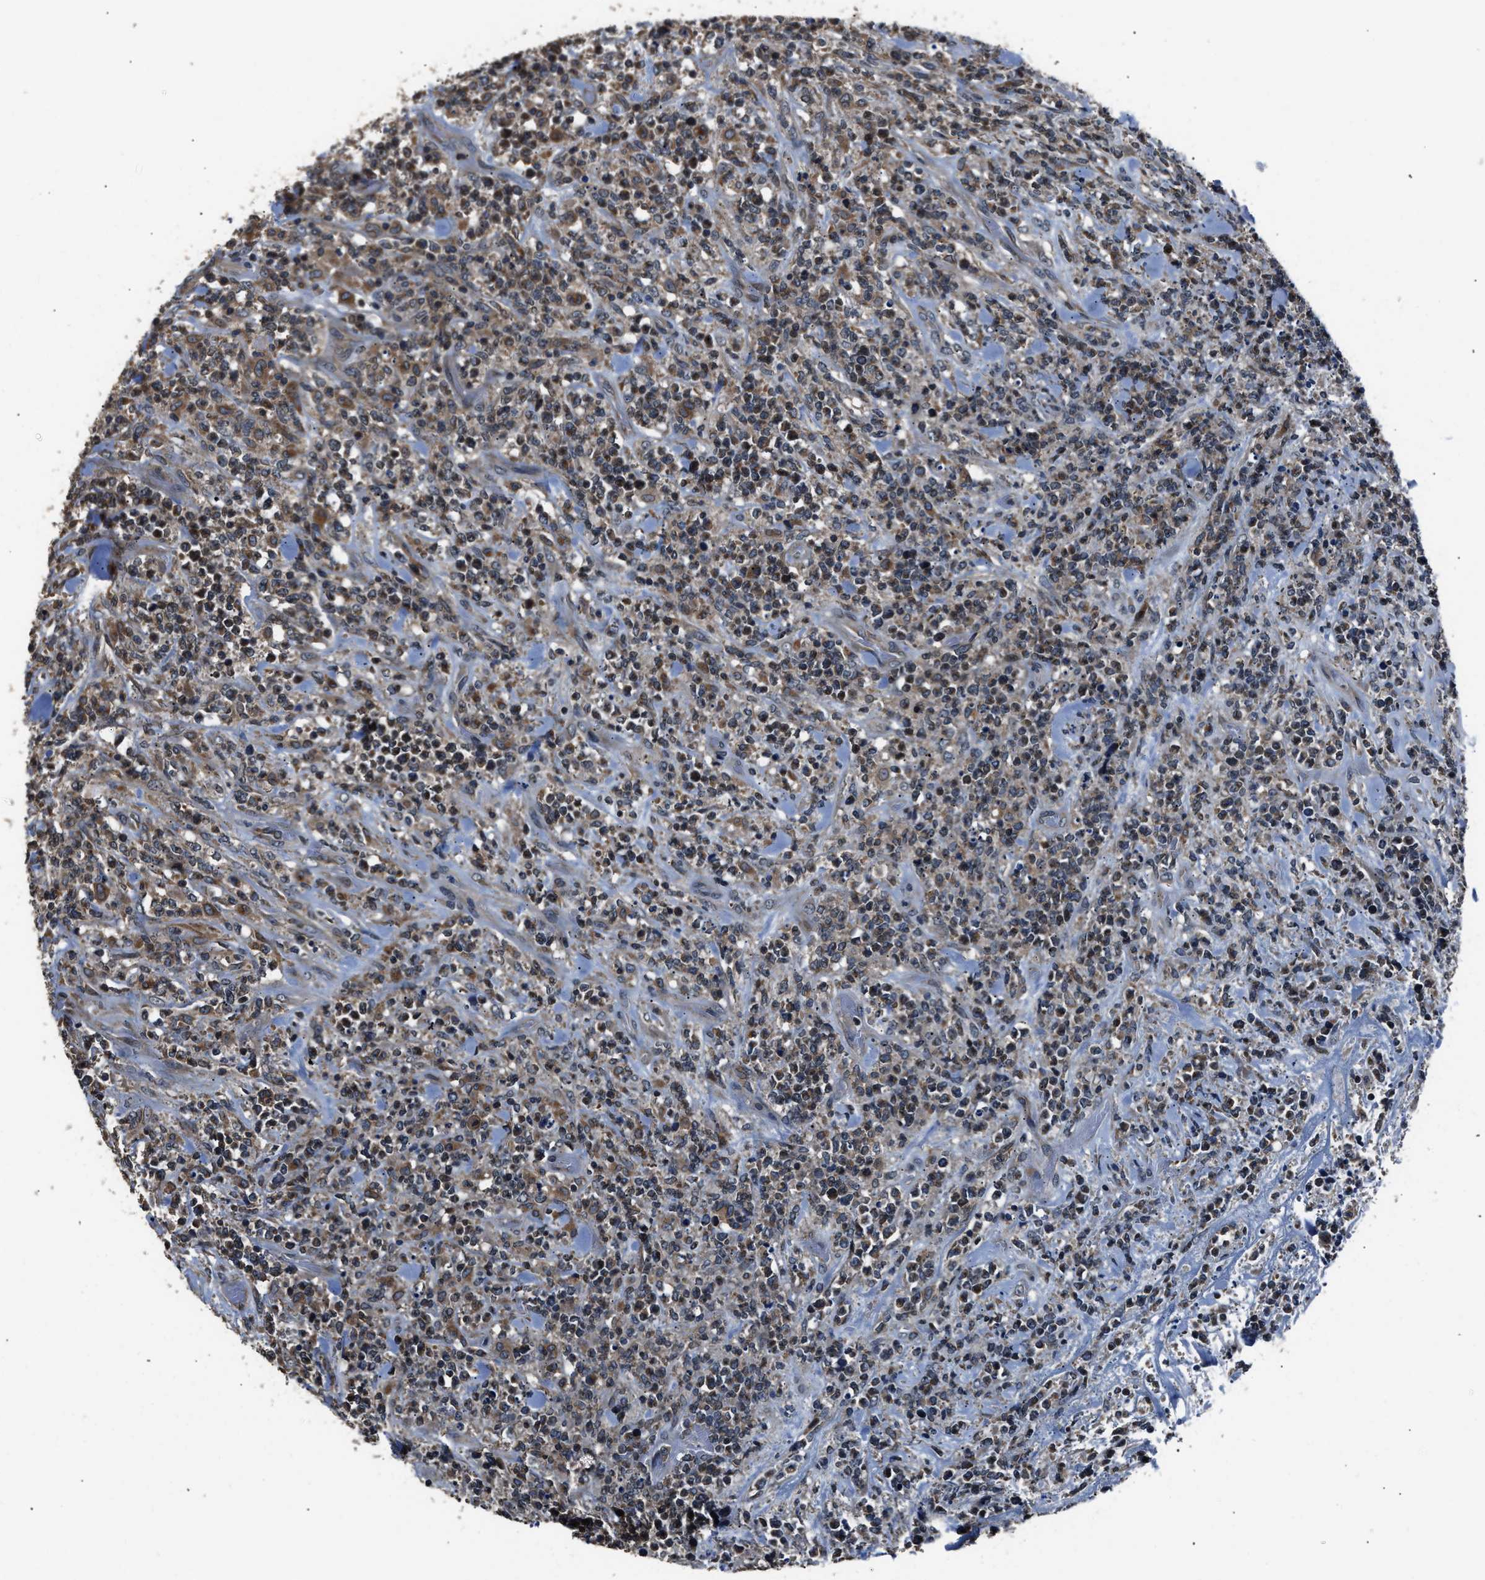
{"staining": {"intensity": "weak", "quantity": ">75%", "location": "cytoplasmic/membranous"}, "tissue": "lymphoma", "cell_type": "Tumor cells", "image_type": "cancer", "snomed": [{"axis": "morphology", "description": "Malignant lymphoma, non-Hodgkin's type, High grade"}, {"axis": "topography", "description": "Soft tissue"}], "caption": "Malignant lymphoma, non-Hodgkin's type (high-grade) stained with DAB (3,3'-diaminobenzidine) IHC displays low levels of weak cytoplasmic/membranous positivity in approximately >75% of tumor cells. The protein is shown in brown color, while the nuclei are stained blue.", "gene": "TNRC18", "patient": {"sex": "male", "age": 18}}